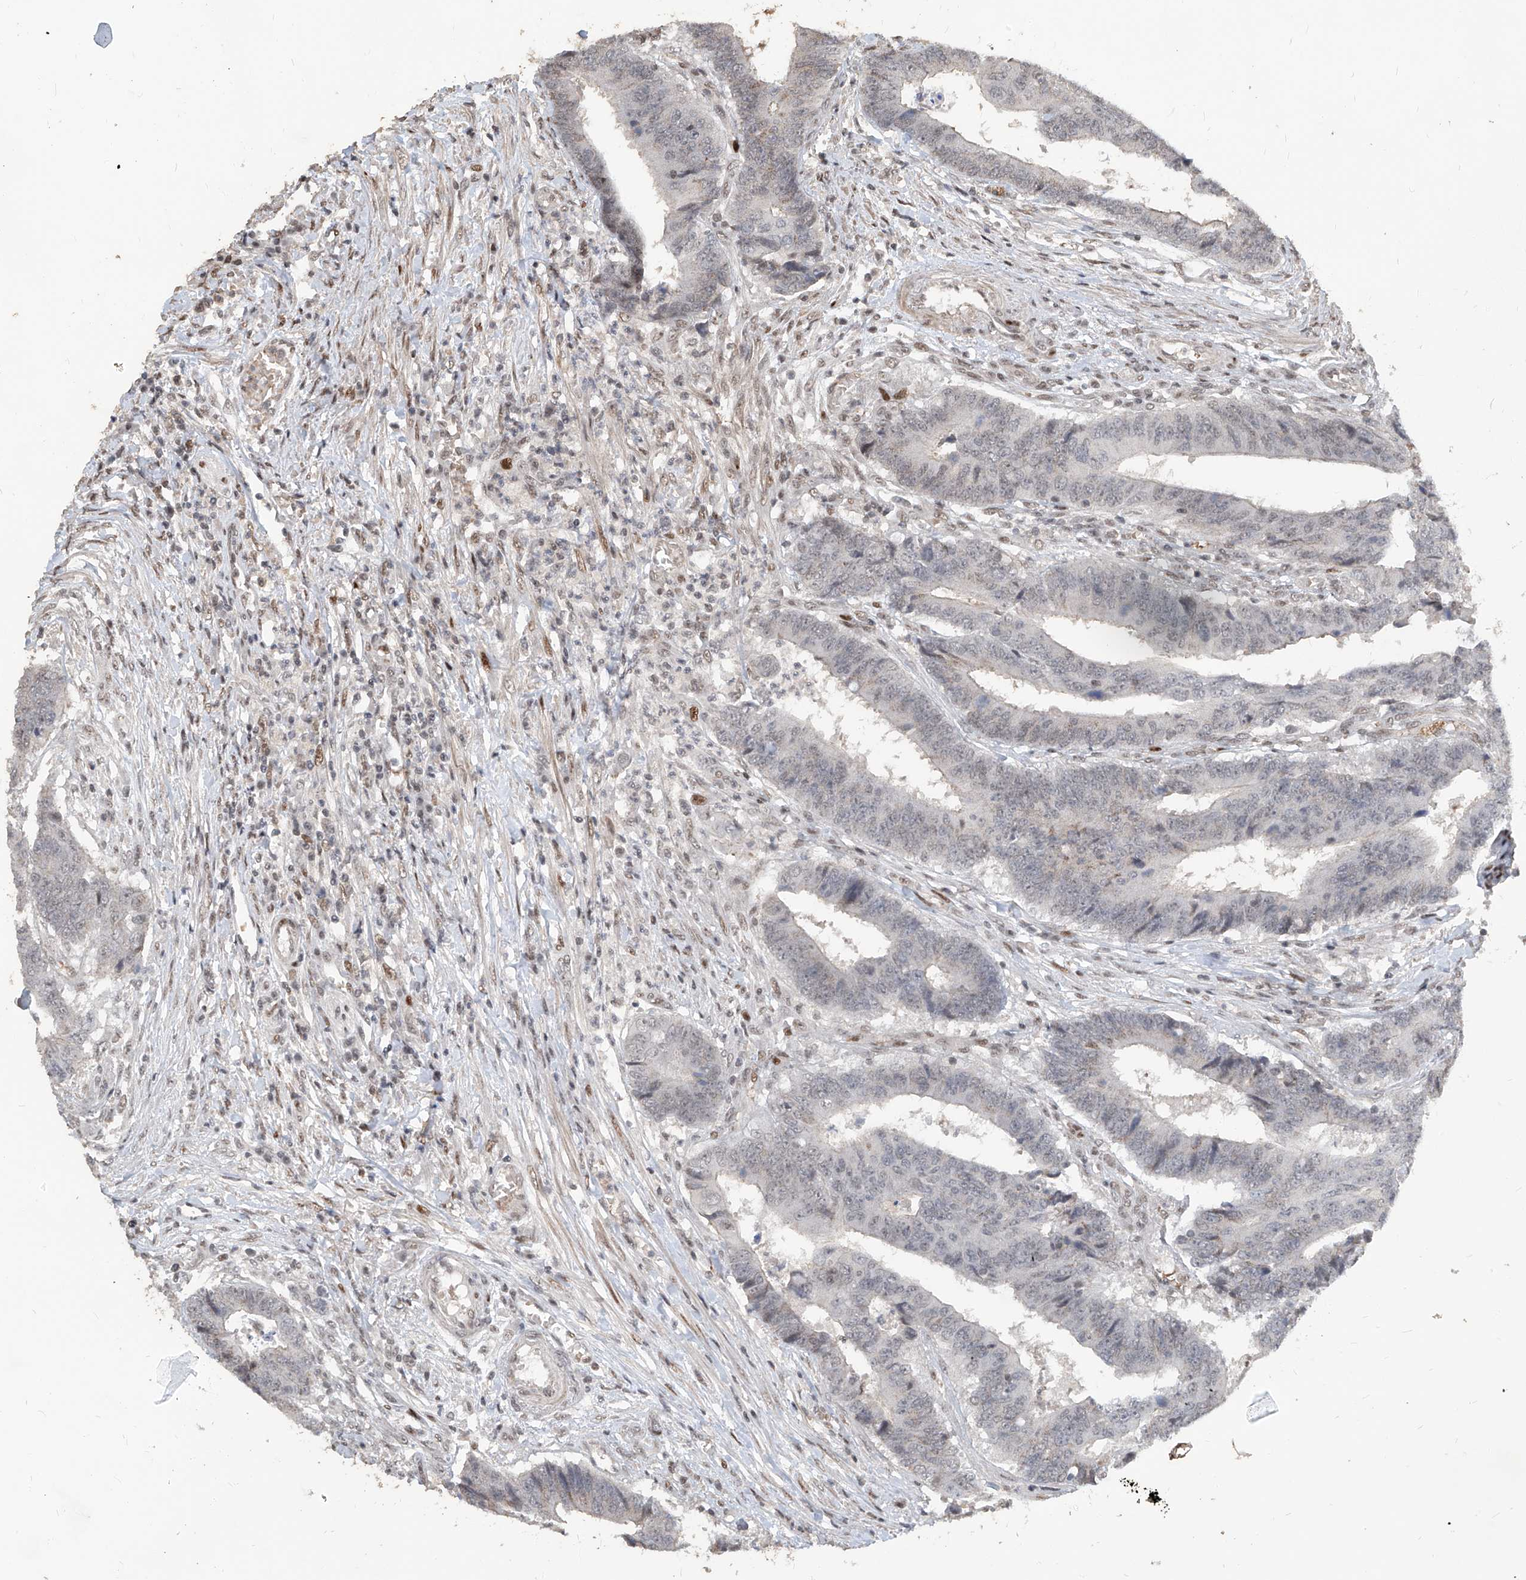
{"staining": {"intensity": "weak", "quantity": "<25%", "location": "nuclear"}, "tissue": "colorectal cancer", "cell_type": "Tumor cells", "image_type": "cancer", "snomed": [{"axis": "morphology", "description": "Adenocarcinoma, NOS"}, {"axis": "topography", "description": "Rectum"}], "caption": "Immunohistochemical staining of human colorectal cancer demonstrates no significant staining in tumor cells. Brightfield microscopy of IHC stained with DAB (brown) and hematoxylin (blue), captured at high magnification.", "gene": "IRF2", "patient": {"sex": "male", "age": 84}}